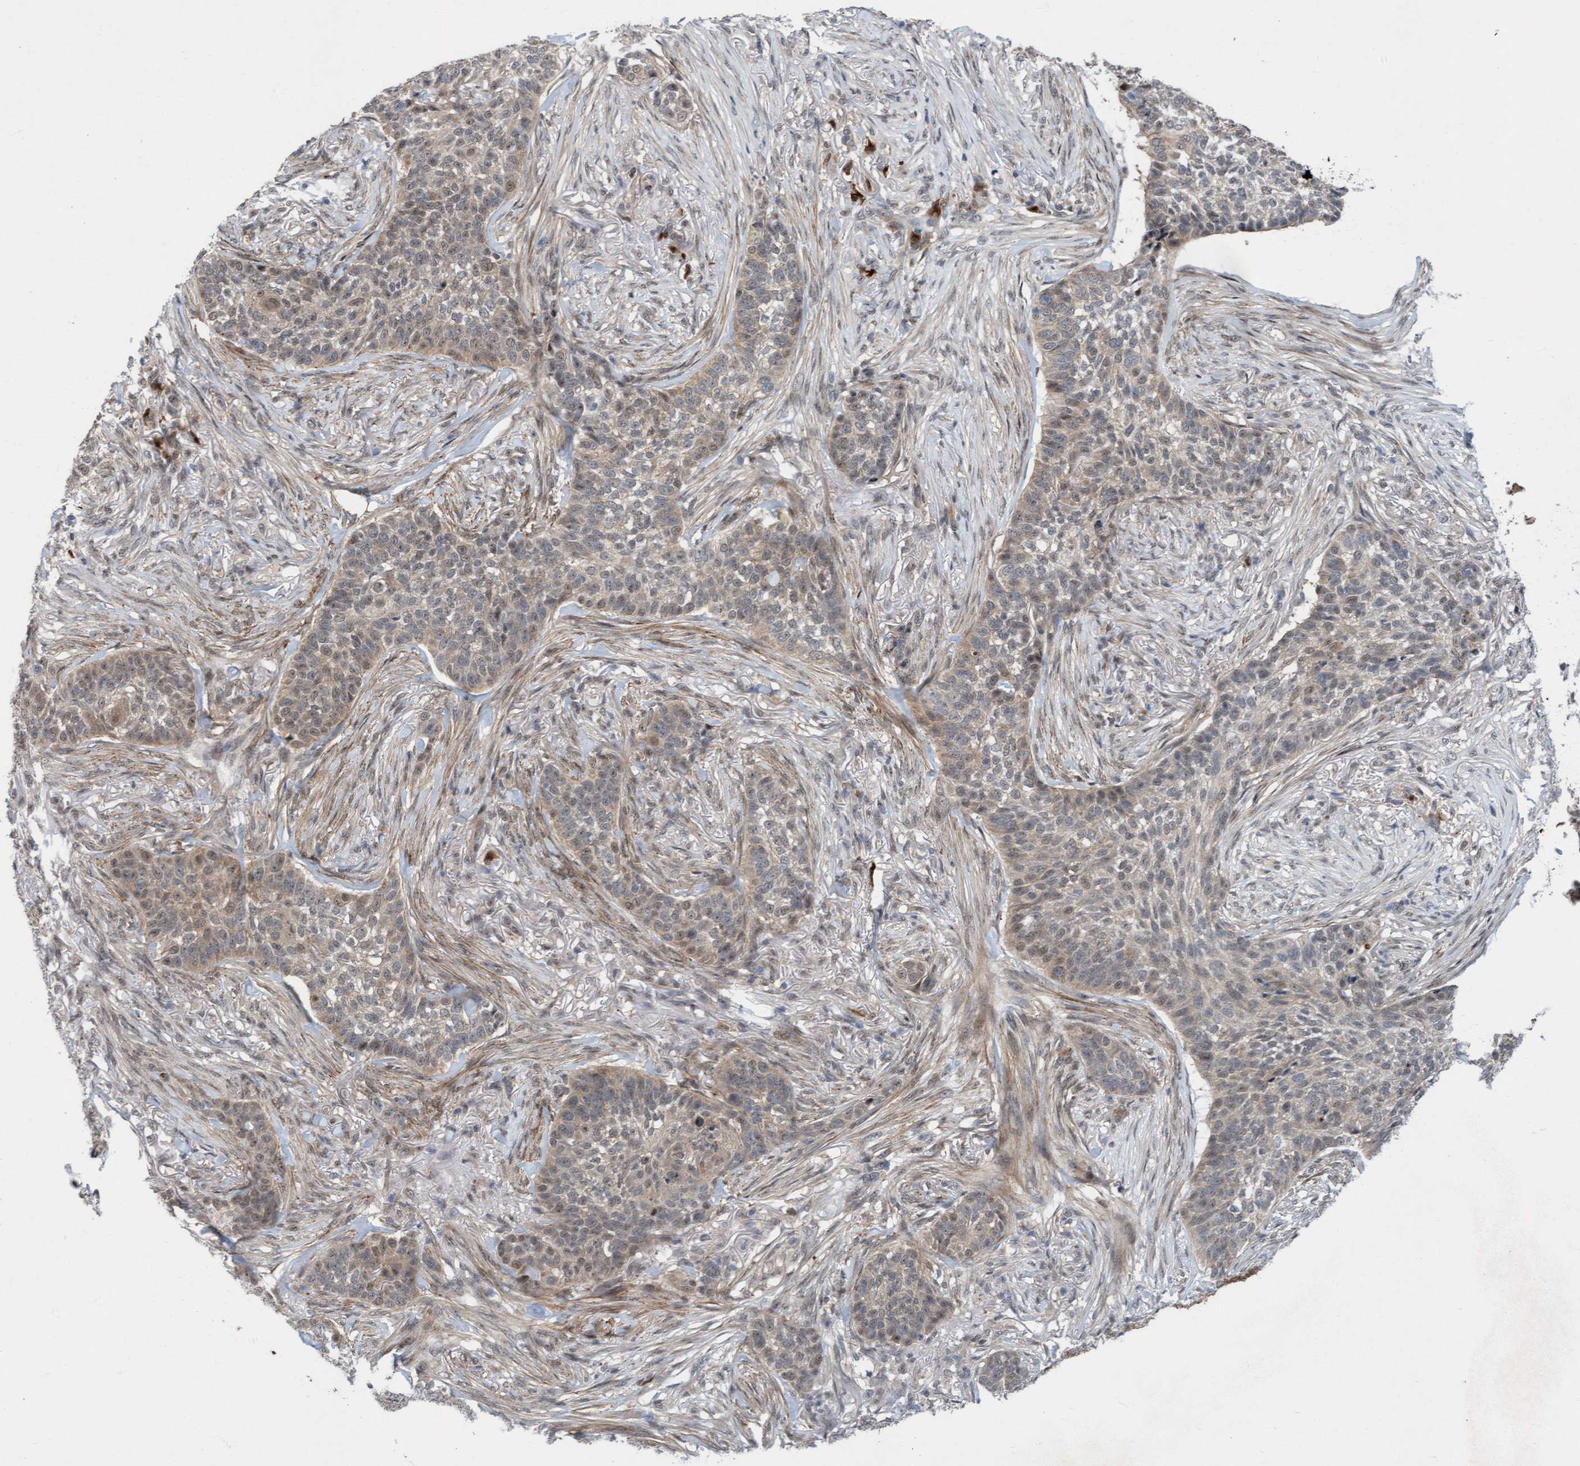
{"staining": {"intensity": "weak", "quantity": "25%-75%", "location": "cytoplasmic/membranous,nuclear"}, "tissue": "skin cancer", "cell_type": "Tumor cells", "image_type": "cancer", "snomed": [{"axis": "morphology", "description": "Basal cell carcinoma"}, {"axis": "topography", "description": "Skin"}], "caption": "Immunohistochemical staining of skin cancer demonstrates low levels of weak cytoplasmic/membranous and nuclear protein expression in about 25%-75% of tumor cells.", "gene": "RAP1GAP2", "patient": {"sex": "male", "age": 85}}